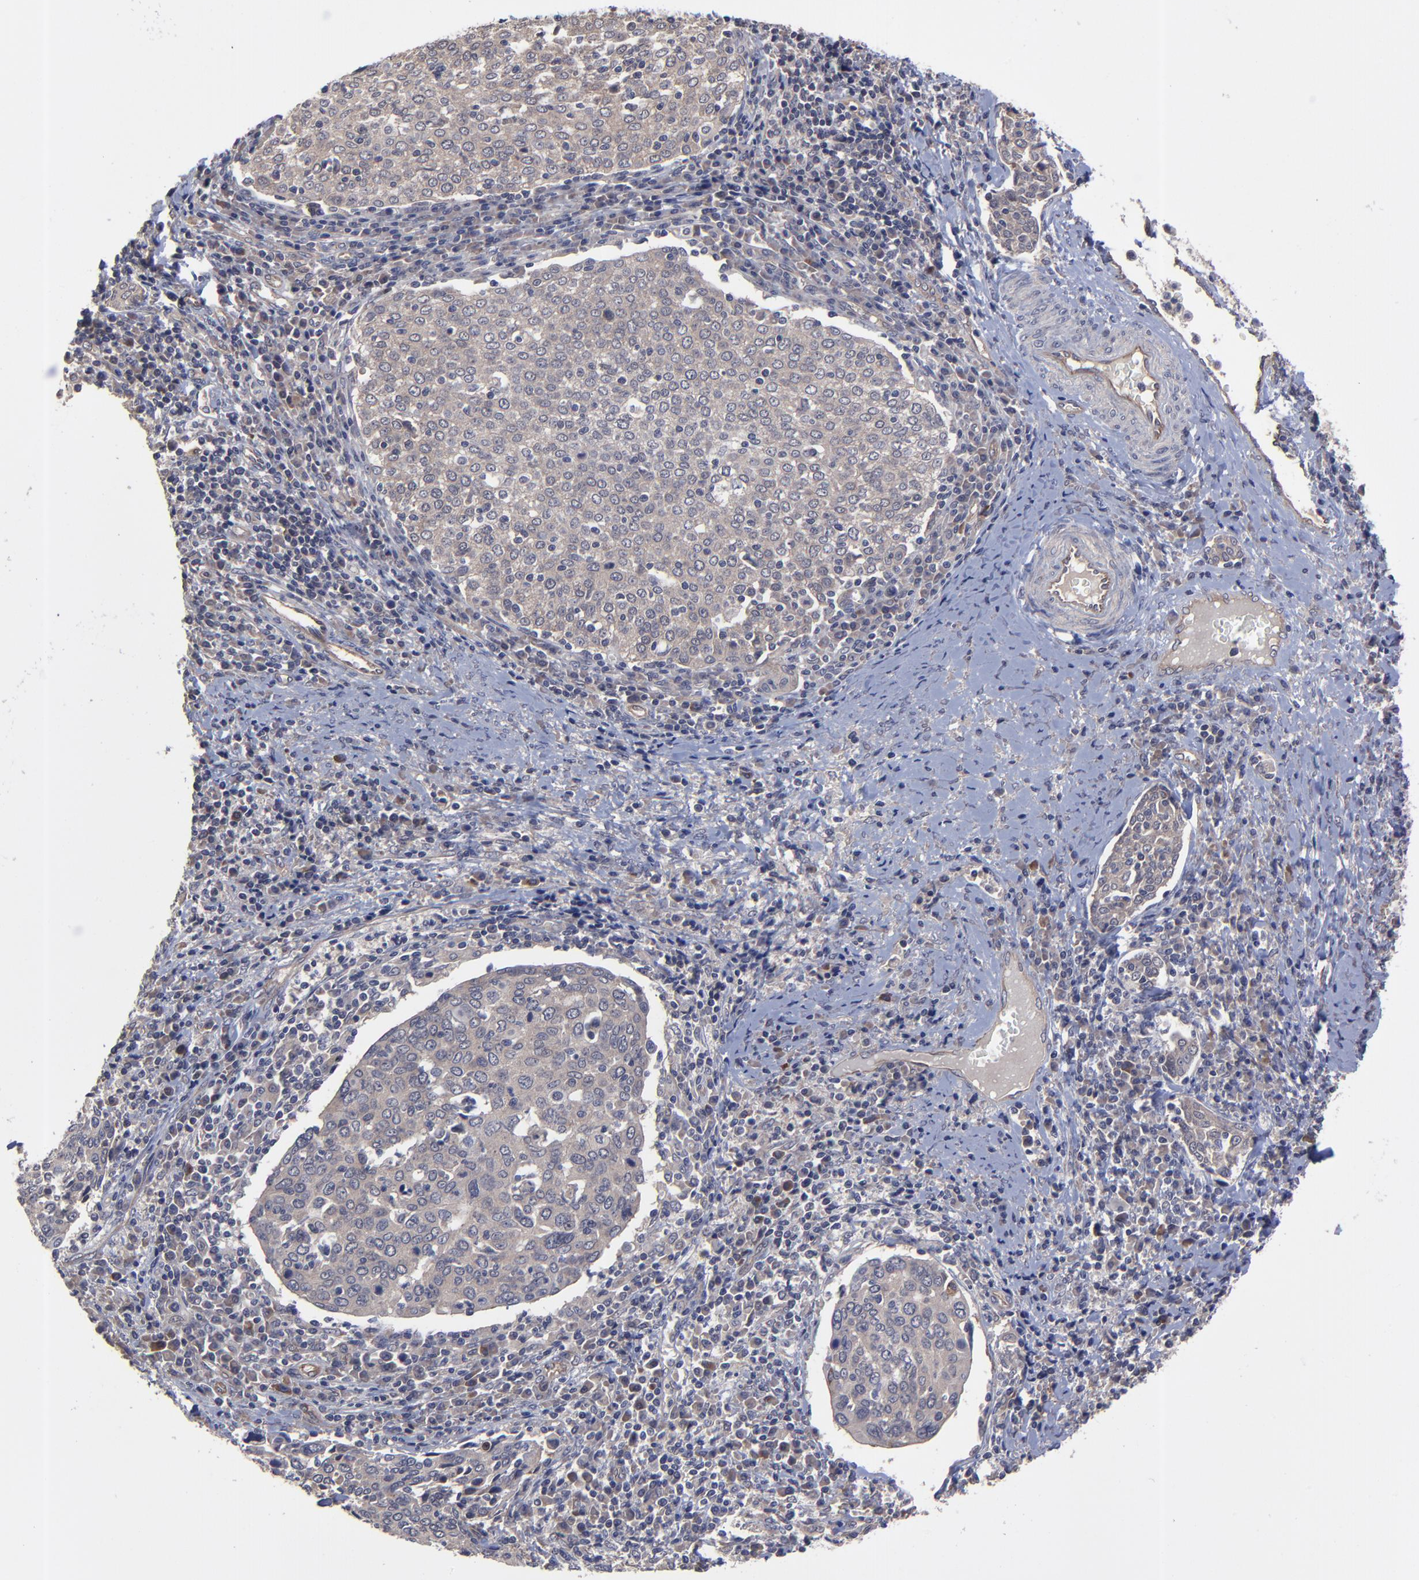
{"staining": {"intensity": "weak", "quantity": "25%-75%", "location": "cytoplasmic/membranous"}, "tissue": "cervical cancer", "cell_type": "Tumor cells", "image_type": "cancer", "snomed": [{"axis": "morphology", "description": "Squamous cell carcinoma, NOS"}, {"axis": "topography", "description": "Cervix"}], "caption": "Weak cytoplasmic/membranous expression for a protein is seen in approximately 25%-75% of tumor cells of cervical cancer (squamous cell carcinoma) using immunohistochemistry (IHC).", "gene": "ZNF780B", "patient": {"sex": "female", "age": 40}}